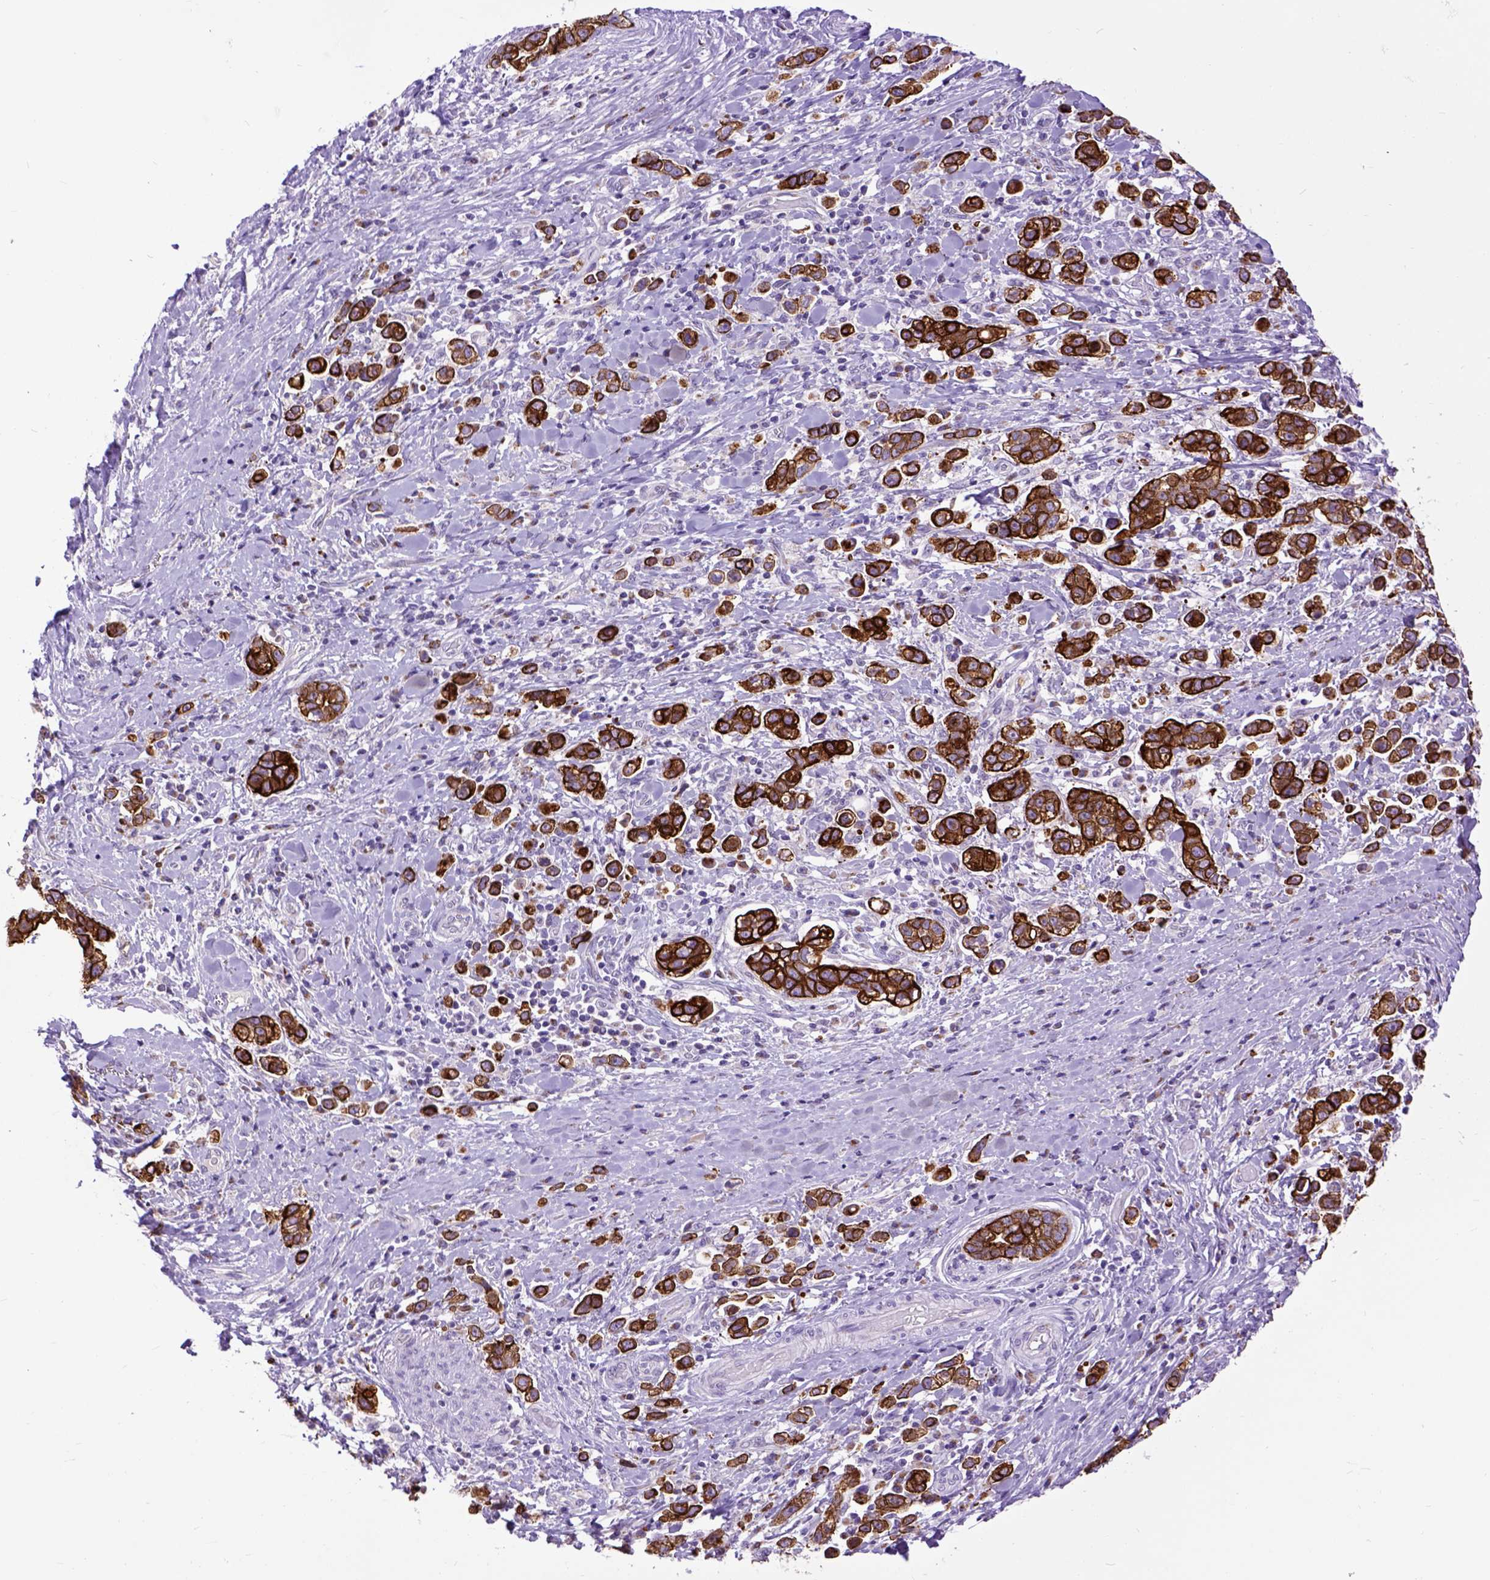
{"staining": {"intensity": "strong", "quantity": ">75%", "location": "cytoplasmic/membranous"}, "tissue": "stomach cancer", "cell_type": "Tumor cells", "image_type": "cancer", "snomed": [{"axis": "morphology", "description": "Adenocarcinoma, NOS"}, {"axis": "topography", "description": "Stomach"}], "caption": "Adenocarcinoma (stomach) was stained to show a protein in brown. There is high levels of strong cytoplasmic/membranous expression in approximately >75% of tumor cells.", "gene": "RAB25", "patient": {"sex": "male", "age": 93}}